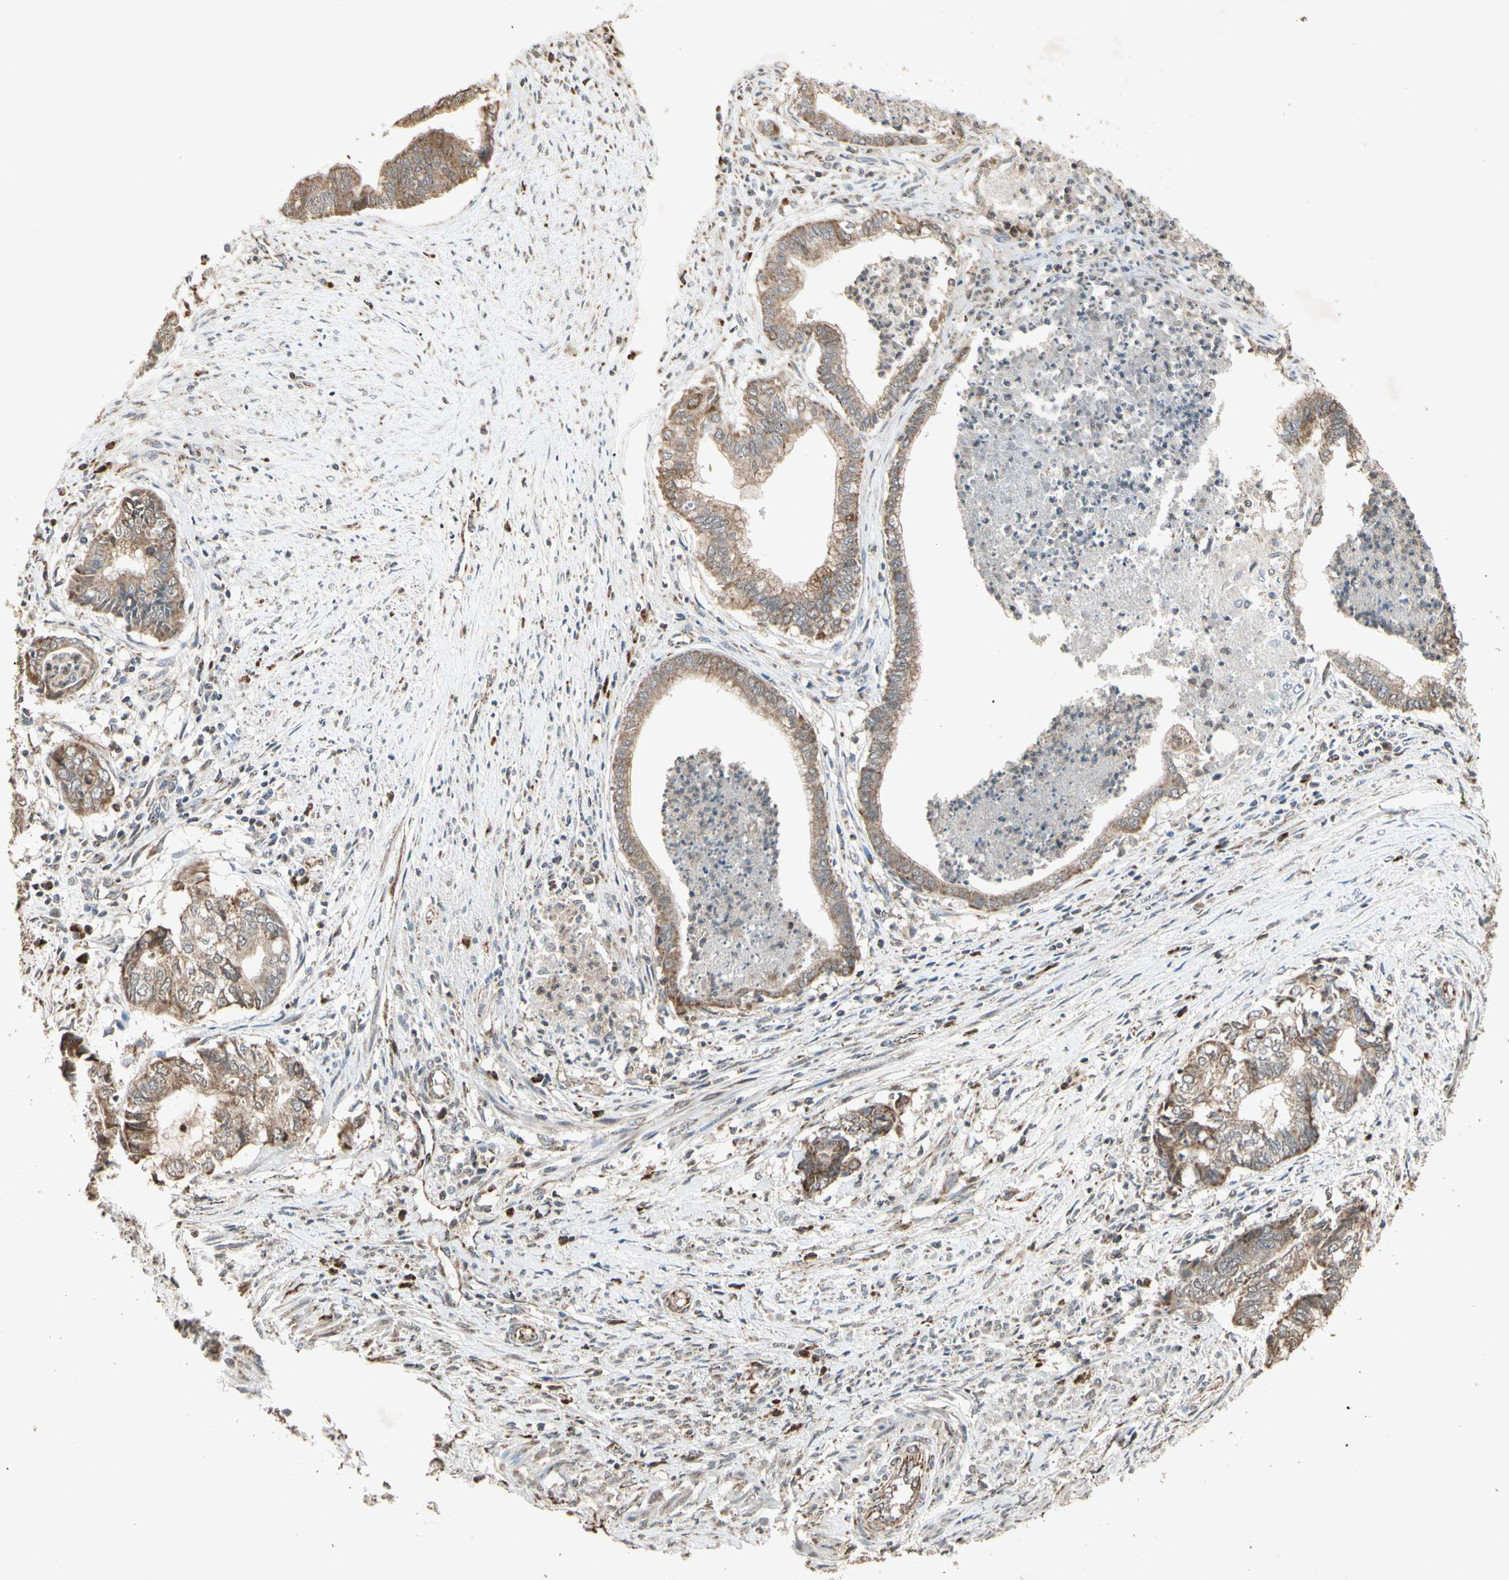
{"staining": {"intensity": "weak", "quantity": ">75%", "location": "cytoplasmic/membranous"}, "tissue": "endometrial cancer", "cell_type": "Tumor cells", "image_type": "cancer", "snomed": [{"axis": "morphology", "description": "Necrosis, NOS"}, {"axis": "morphology", "description": "Adenocarcinoma, NOS"}, {"axis": "topography", "description": "Endometrium"}], "caption": "DAB immunohistochemical staining of human endometrial cancer shows weak cytoplasmic/membranous protein expression in about >75% of tumor cells.", "gene": "PRDX5", "patient": {"sex": "female", "age": 79}}